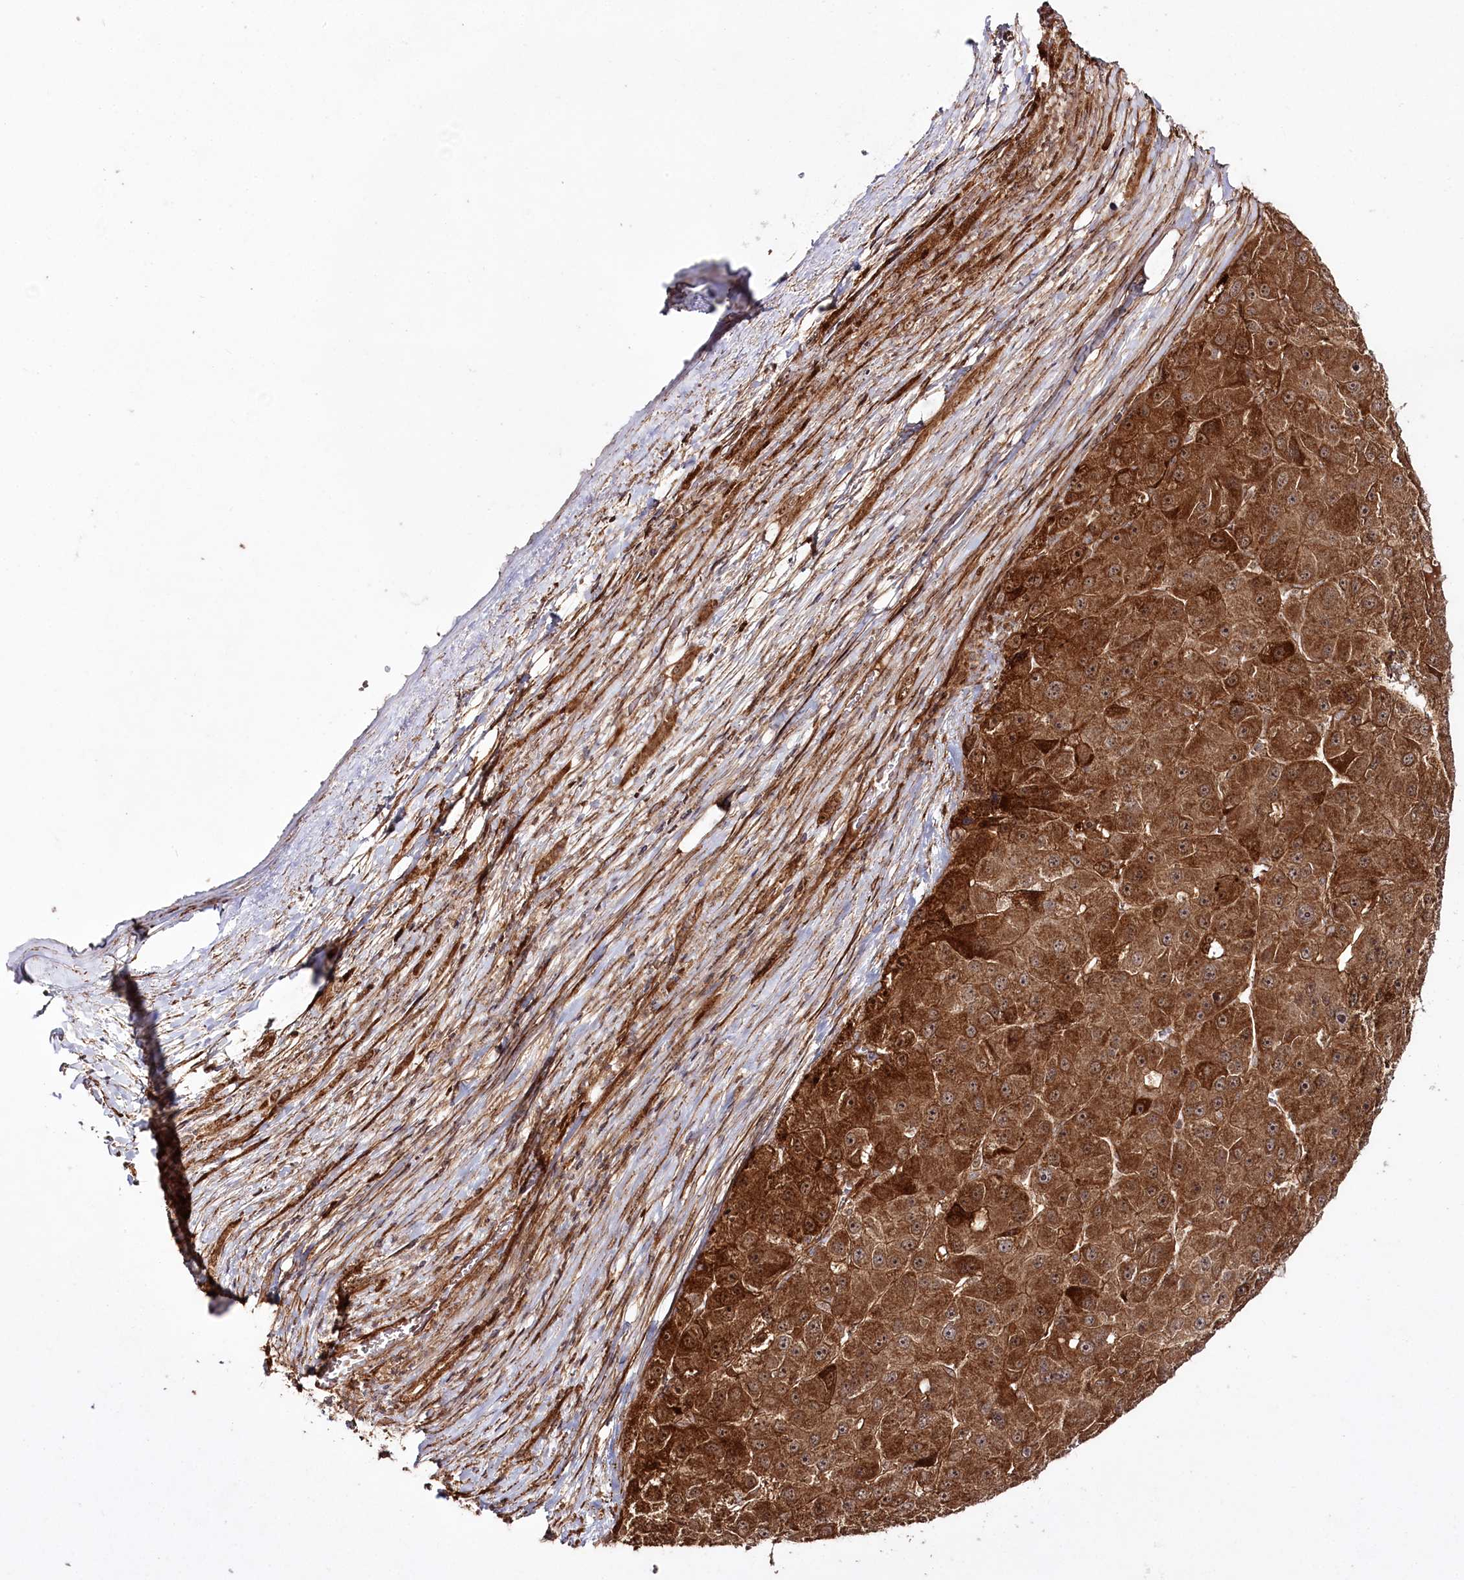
{"staining": {"intensity": "strong", "quantity": ">75%", "location": "cytoplasmic/membranous"}, "tissue": "liver cancer", "cell_type": "Tumor cells", "image_type": "cancer", "snomed": [{"axis": "morphology", "description": "Carcinoma, Hepatocellular, NOS"}, {"axis": "topography", "description": "Liver"}], "caption": "Liver cancer (hepatocellular carcinoma) was stained to show a protein in brown. There is high levels of strong cytoplasmic/membranous positivity in approximately >75% of tumor cells.", "gene": "REXO2", "patient": {"sex": "female", "age": 73}}